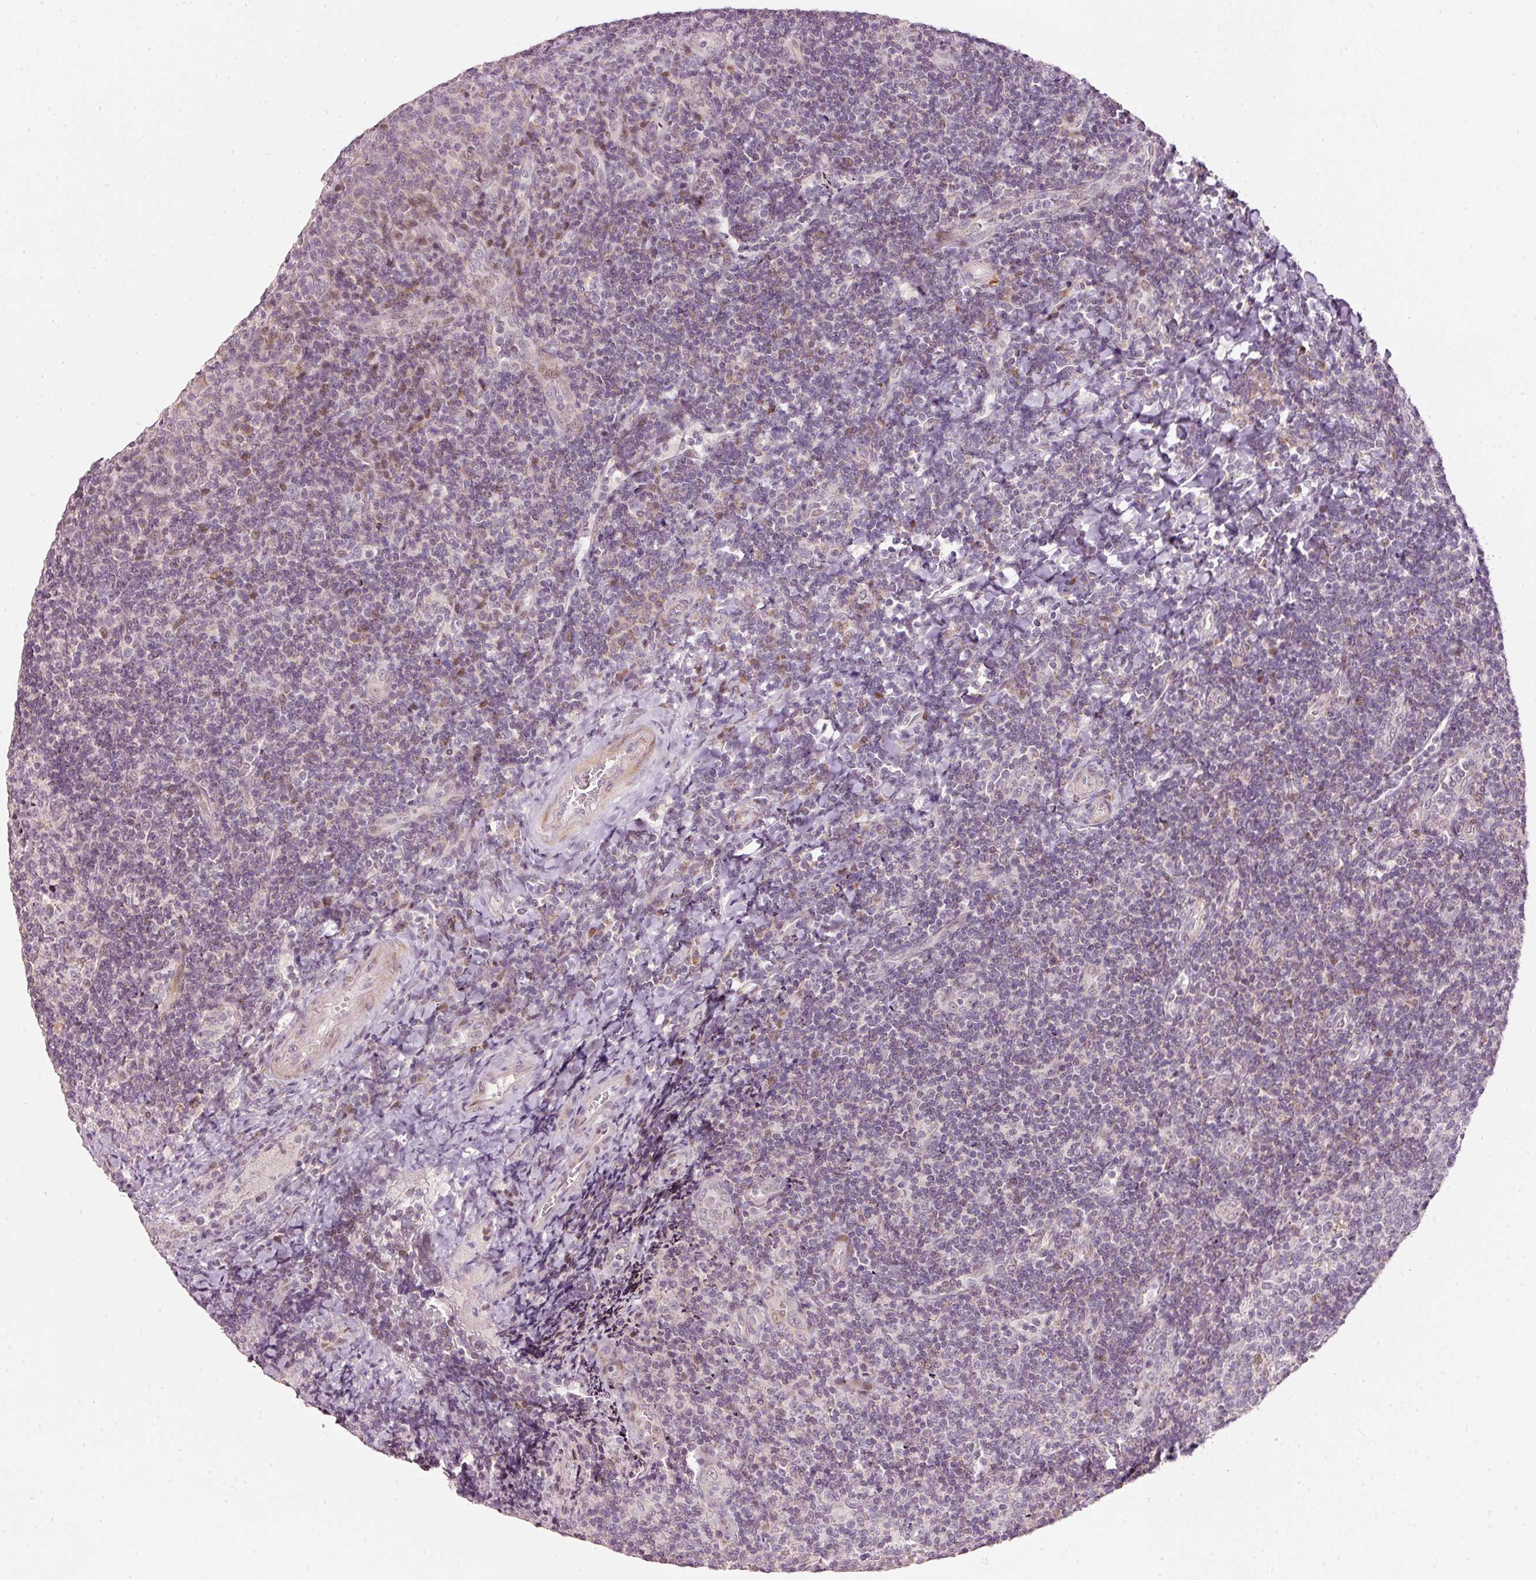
{"staining": {"intensity": "moderate", "quantity": "<25%", "location": "nuclear"}, "tissue": "tonsil", "cell_type": "Germinal center cells", "image_type": "normal", "snomed": [{"axis": "morphology", "description": "Normal tissue, NOS"}, {"axis": "topography", "description": "Tonsil"}], "caption": "Immunohistochemistry staining of normal tonsil, which reveals low levels of moderate nuclear positivity in about <25% of germinal center cells indicating moderate nuclear protein expression. The staining was performed using DAB (3,3'-diaminobenzidine) (brown) for protein detection and nuclei were counterstained in hematoxylin (blue).", "gene": "TOB2", "patient": {"sex": "male", "age": 17}}